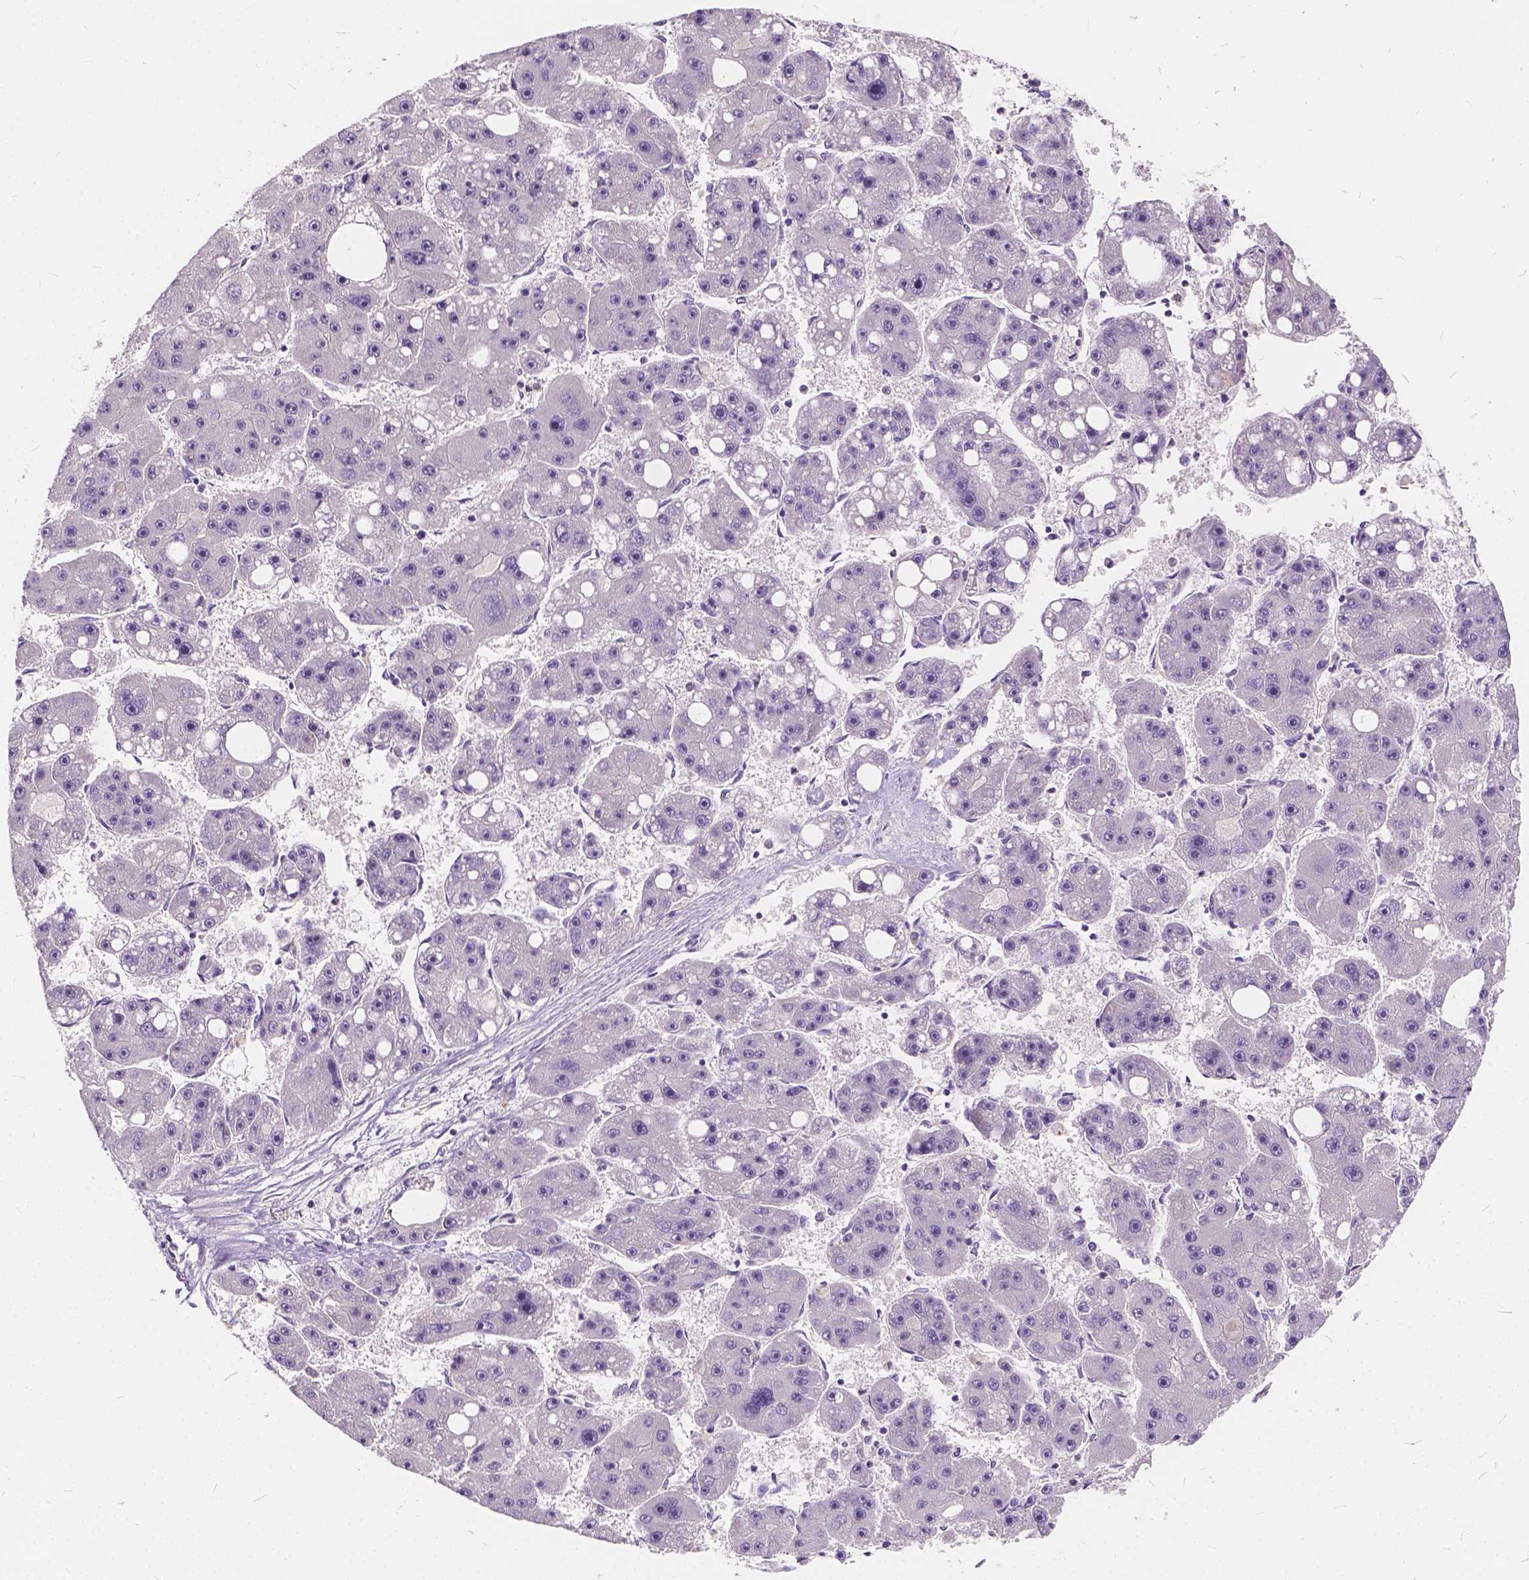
{"staining": {"intensity": "negative", "quantity": "none", "location": "none"}, "tissue": "liver cancer", "cell_type": "Tumor cells", "image_type": "cancer", "snomed": [{"axis": "morphology", "description": "Carcinoma, Hepatocellular, NOS"}, {"axis": "topography", "description": "Liver"}], "caption": "DAB immunohistochemical staining of liver cancer displays no significant expression in tumor cells. The staining is performed using DAB (3,3'-diaminobenzidine) brown chromogen with nuclei counter-stained in using hematoxylin.", "gene": "KIAA0513", "patient": {"sex": "female", "age": 61}}